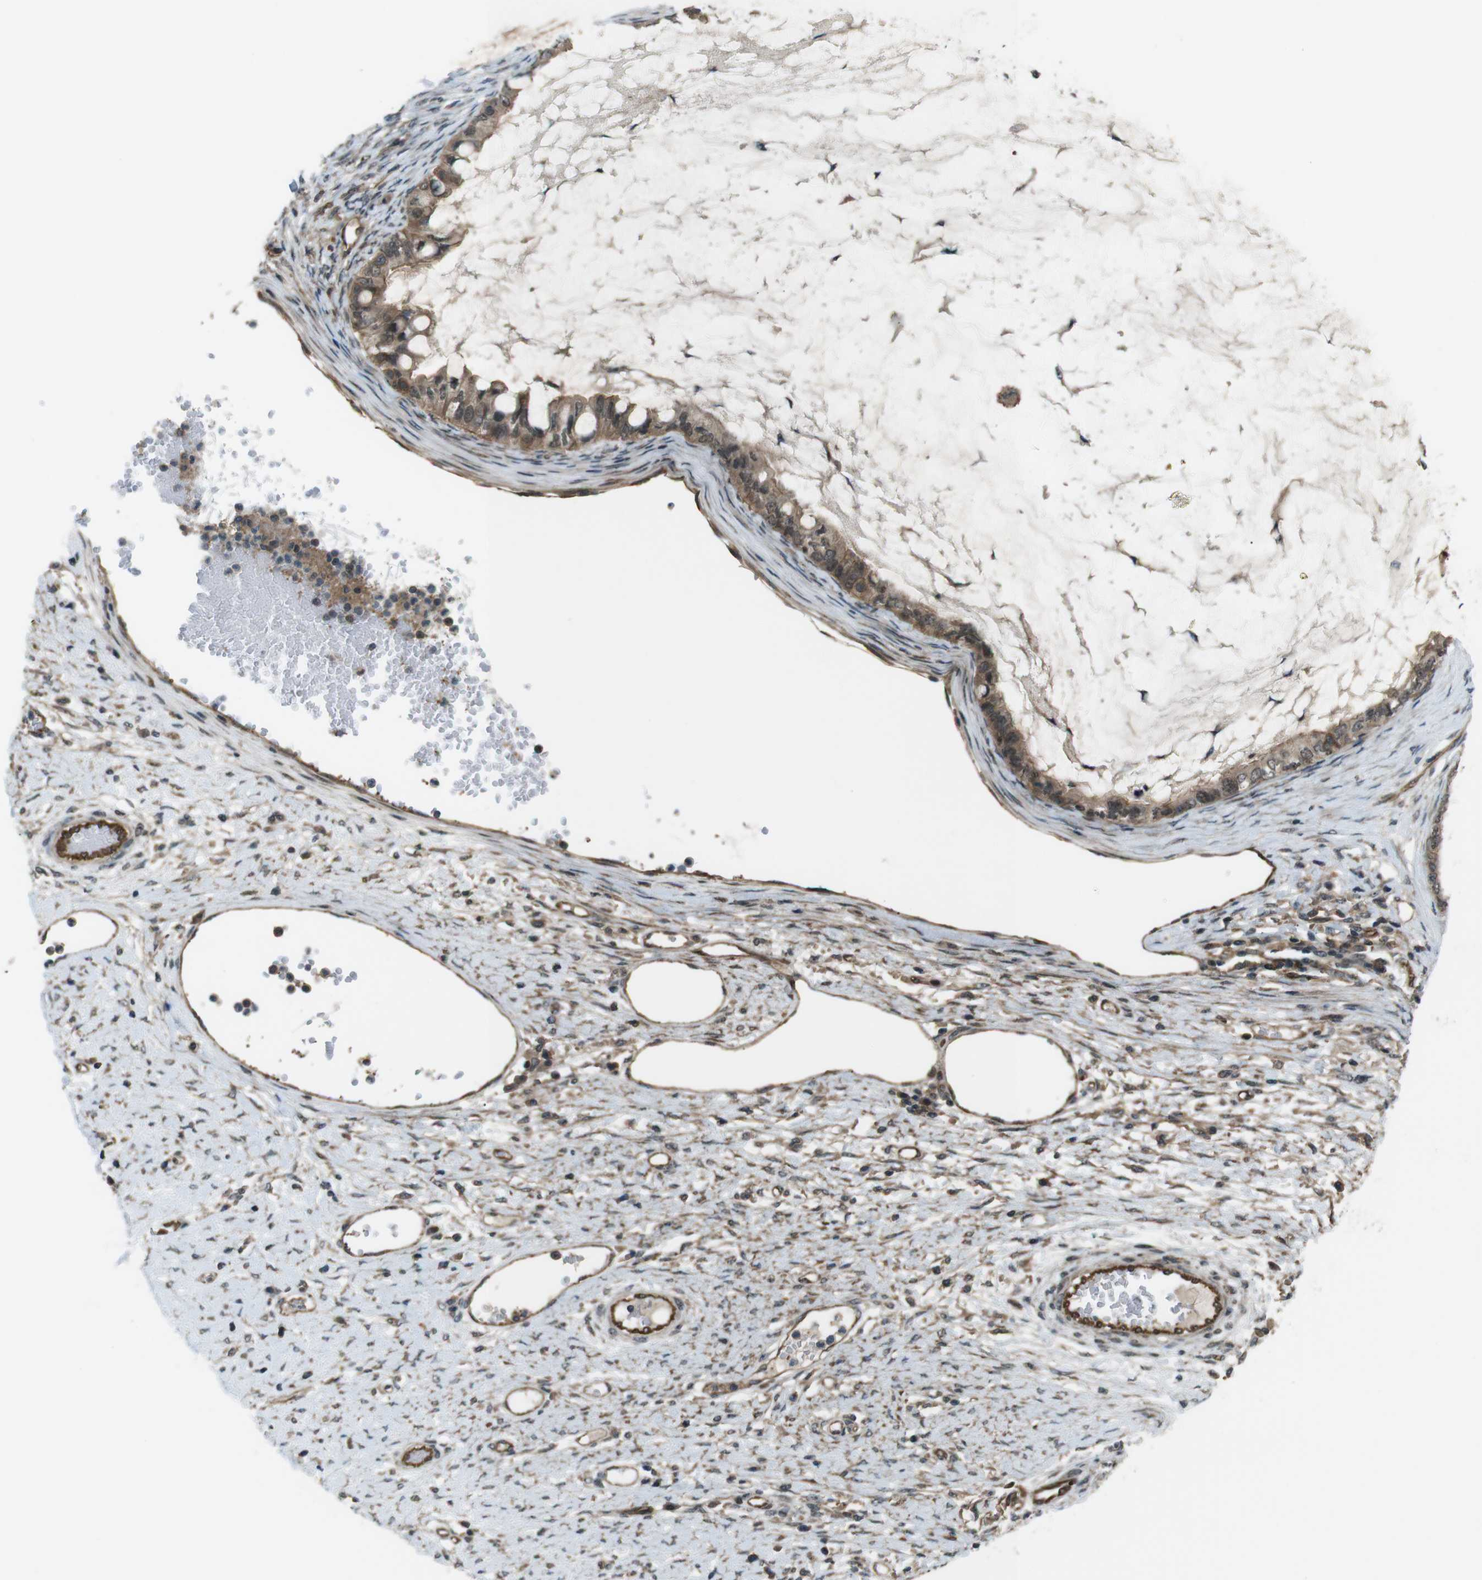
{"staining": {"intensity": "moderate", "quantity": ">75%", "location": "cytoplasmic/membranous,nuclear"}, "tissue": "ovarian cancer", "cell_type": "Tumor cells", "image_type": "cancer", "snomed": [{"axis": "morphology", "description": "Cystadenocarcinoma, mucinous, NOS"}, {"axis": "topography", "description": "Ovary"}], "caption": "Ovarian cancer stained with DAB (3,3'-diaminobenzidine) IHC displays medium levels of moderate cytoplasmic/membranous and nuclear expression in approximately >75% of tumor cells.", "gene": "TIAM2", "patient": {"sex": "female", "age": 80}}